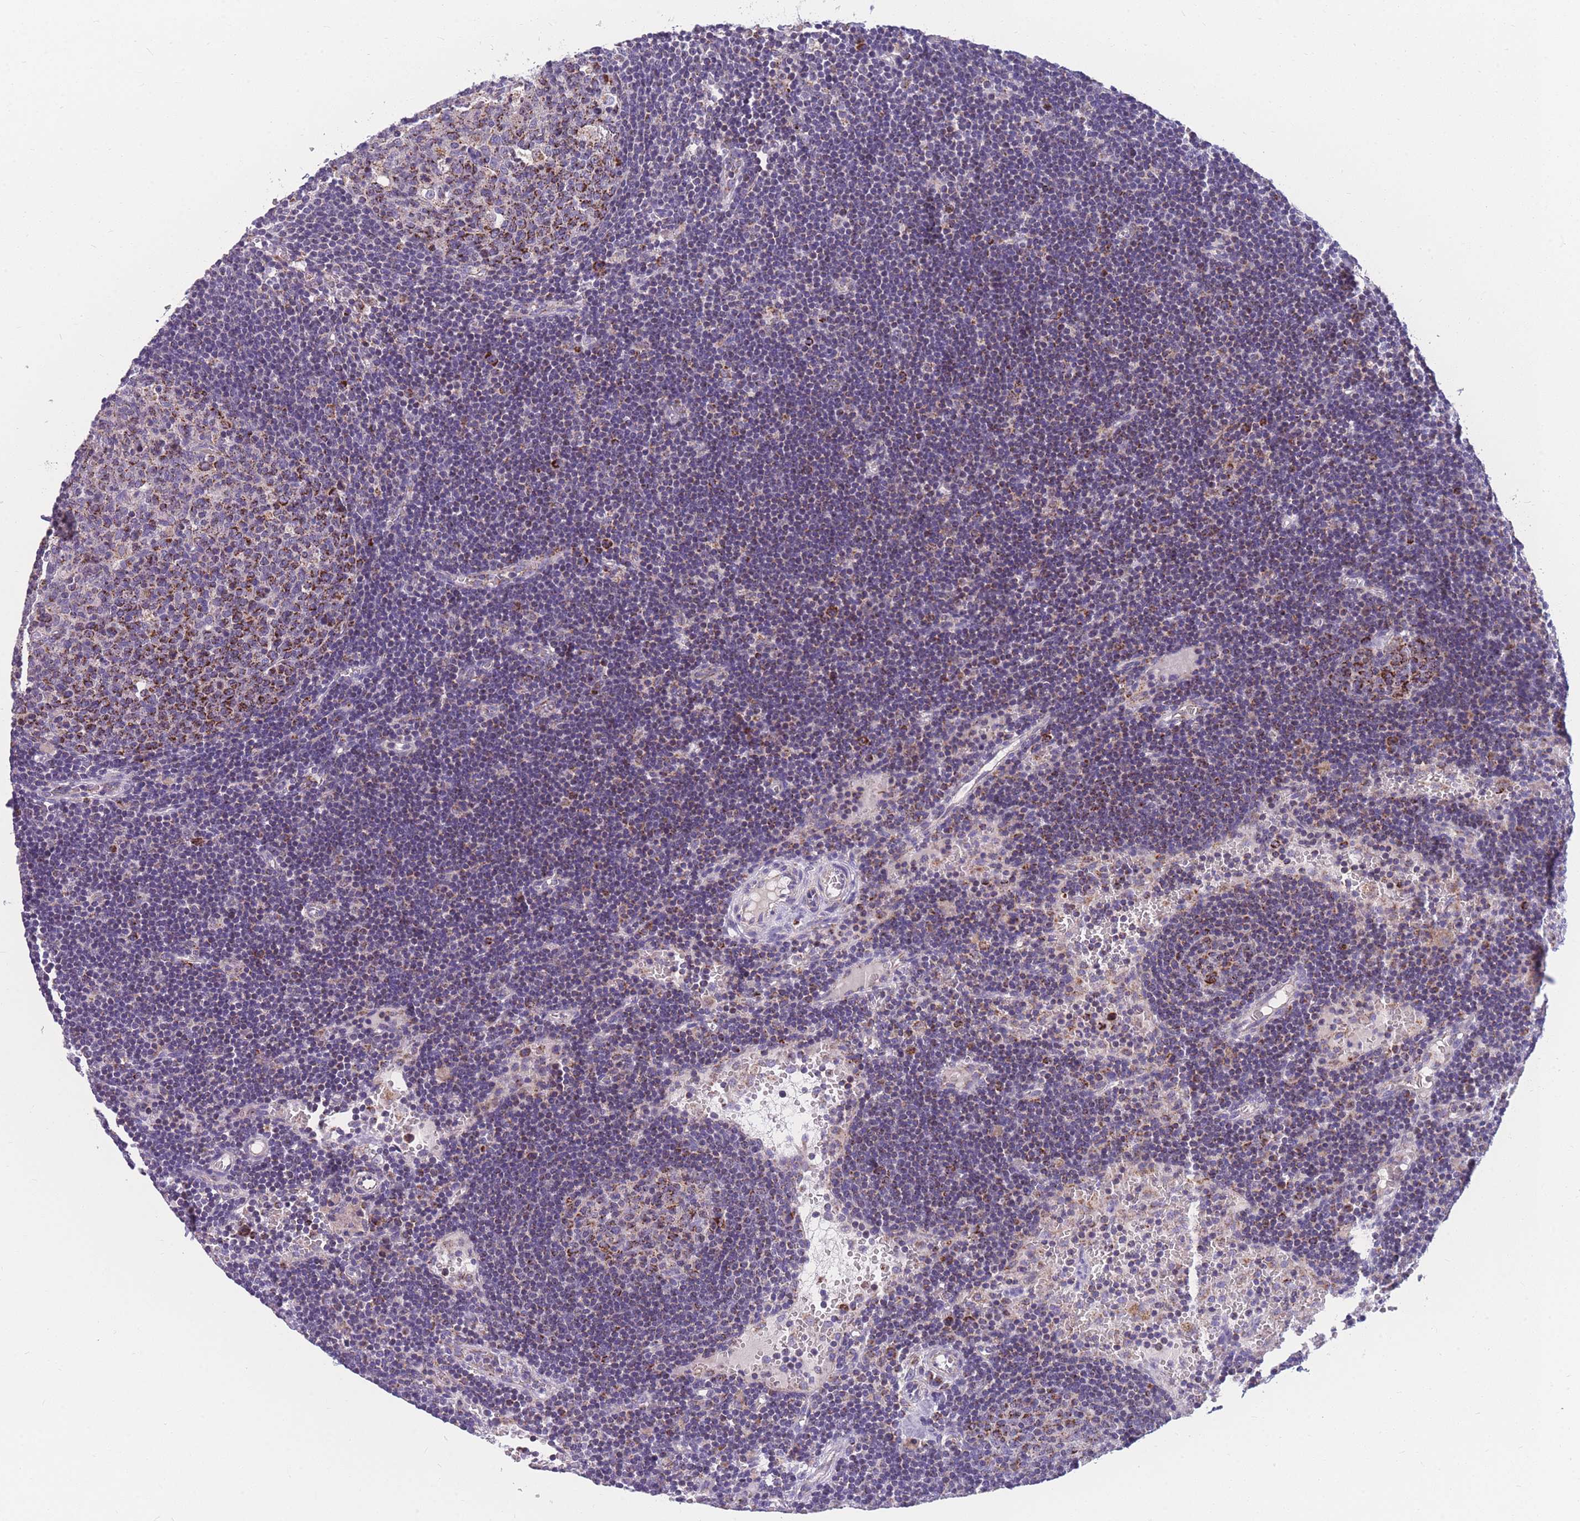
{"staining": {"intensity": "strong", "quantity": "25%-75%", "location": "cytoplasmic/membranous"}, "tissue": "lymph node", "cell_type": "Germinal center cells", "image_type": "normal", "snomed": [{"axis": "morphology", "description": "Normal tissue, NOS"}, {"axis": "topography", "description": "Lymph node"}], "caption": "Immunohistochemical staining of normal human lymph node demonstrates 25%-75% levels of strong cytoplasmic/membranous protein positivity in about 25%-75% of germinal center cells.", "gene": "MRPS11", "patient": {"sex": "male", "age": 62}}